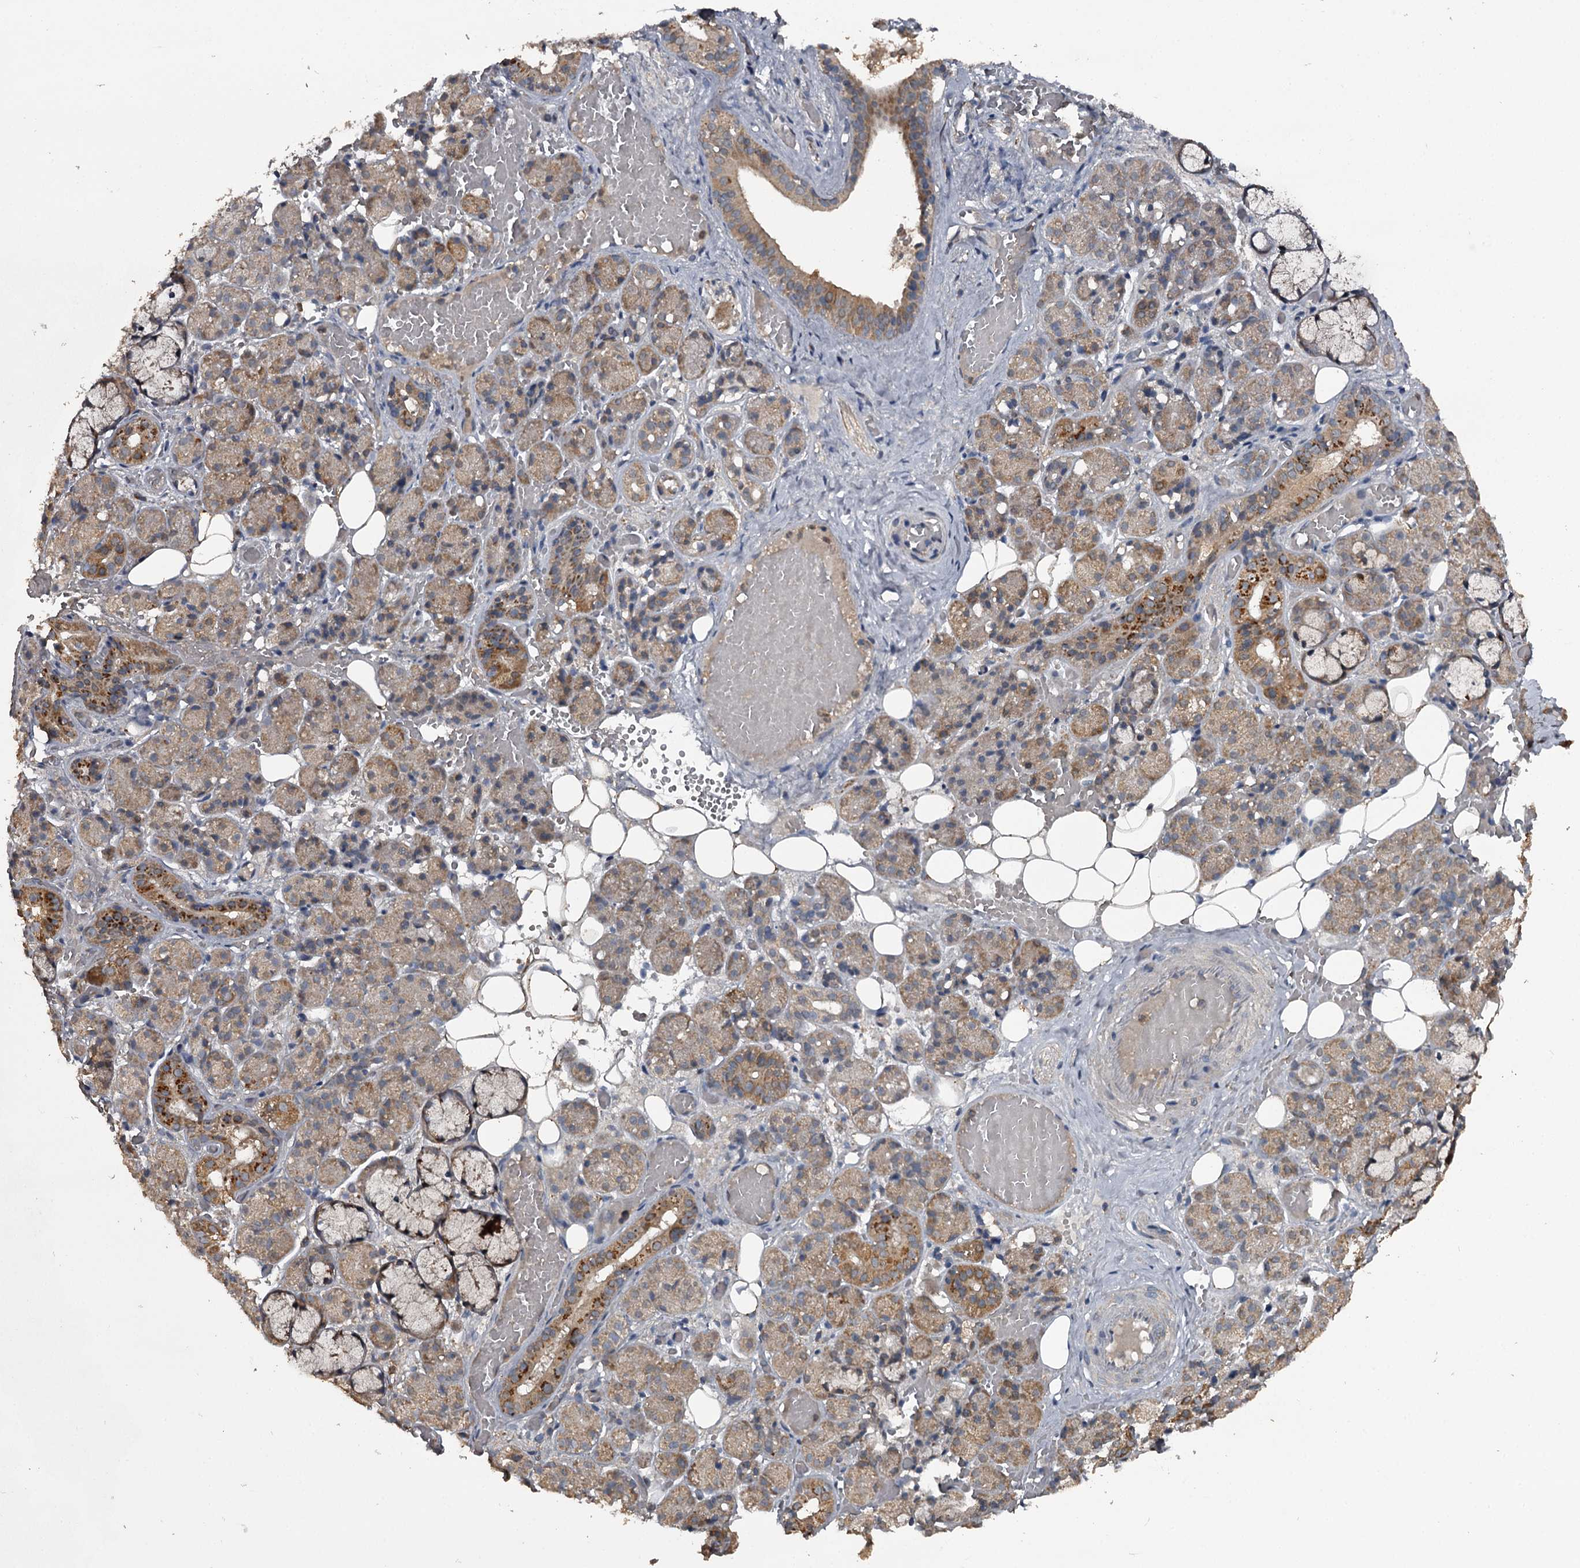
{"staining": {"intensity": "moderate", "quantity": ">75%", "location": "cytoplasmic/membranous"}, "tissue": "salivary gland", "cell_type": "Glandular cells", "image_type": "normal", "snomed": [{"axis": "morphology", "description": "Normal tissue, NOS"}, {"axis": "topography", "description": "Salivary gland"}], "caption": "A brown stain labels moderate cytoplasmic/membranous staining of a protein in glandular cells of normal salivary gland. (DAB IHC, brown staining for protein, blue staining for nuclei).", "gene": "WIPI1", "patient": {"sex": "male", "age": 63}}